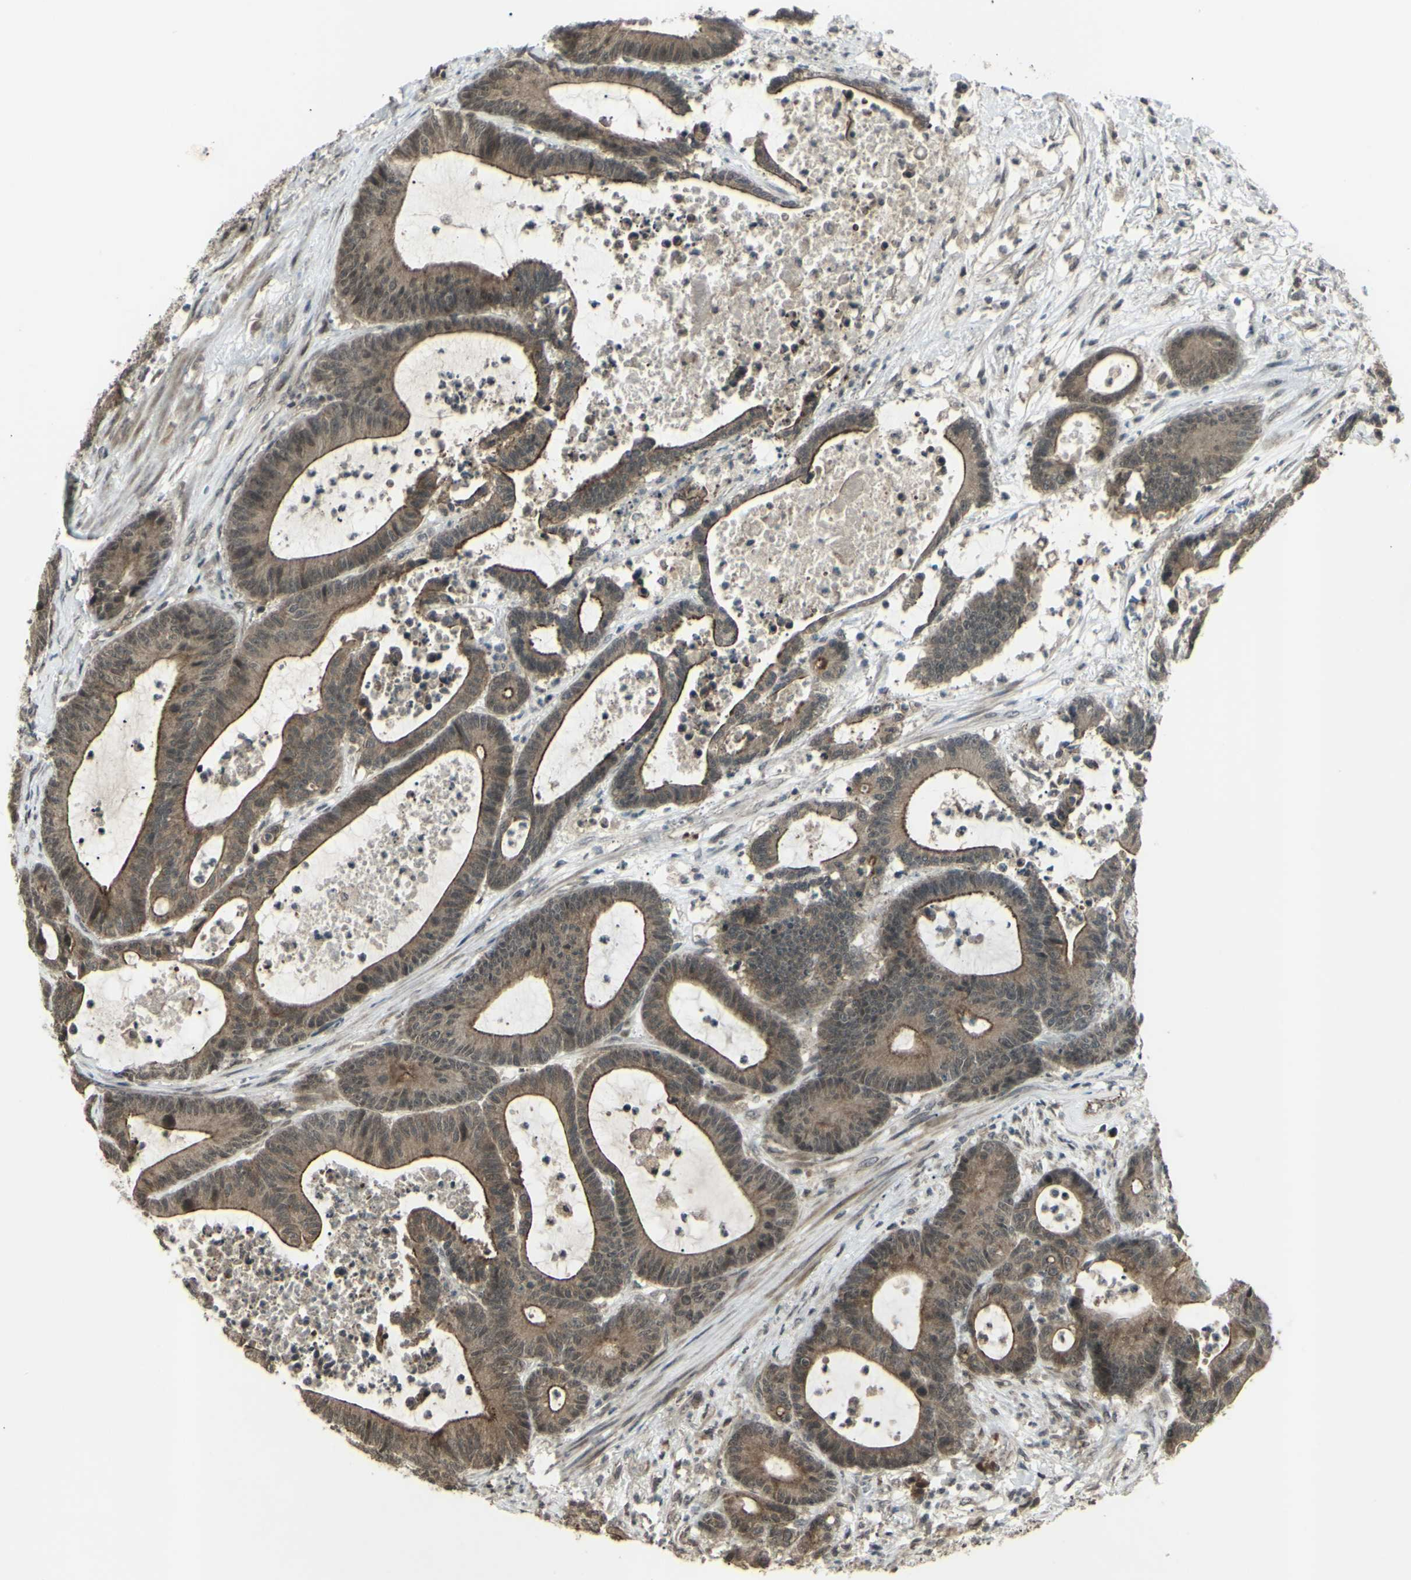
{"staining": {"intensity": "moderate", "quantity": ">75%", "location": "cytoplasmic/membranous,nuclear"}, "tissue": "colorectal cancer", "cell_type": "Tumor cells", "image_type": "cancer", "snomed": [{"axis": "morphology", "description": "Adenocarcinoma, NOS"}, {"axis": "topography", "description": "Colon"}], "caption": "A photomicrograph showing moderate cytoplasmic/membranous and nuclear staining in about >75% of tumor cells in adenocarcinoma (colorectal), as visualized by brown immunohistochemical staining.", "gene": "BLNK", "patient": {"sex": "female", "age": 84}}